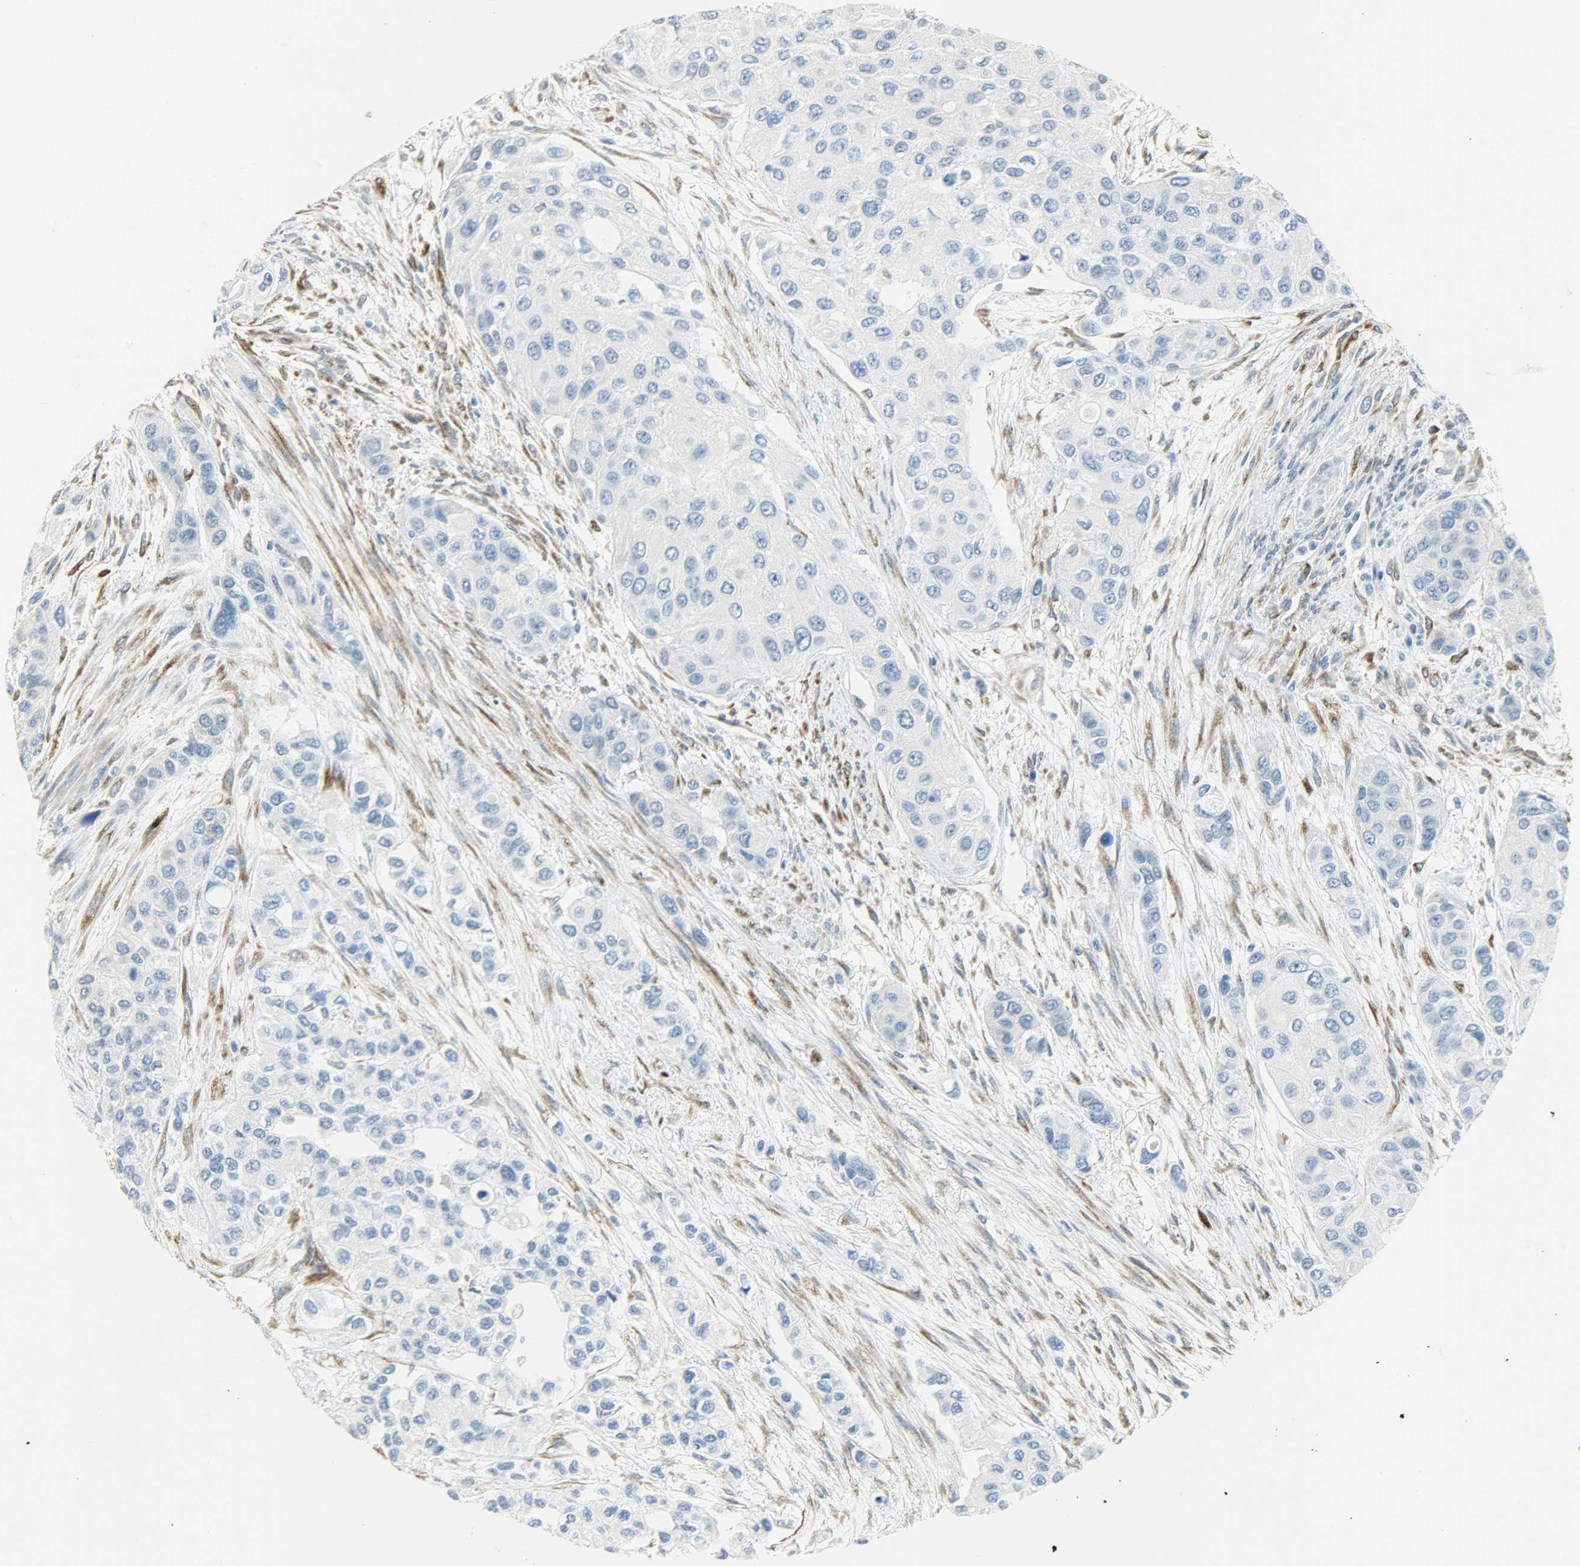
{"staining": {"intensity": "negative", "quantity": "none", "location": "none"}, "tissue": "urothelial cancer", "cell_type": "Tumor cells", "image_type": "cancer", "snomed": [{"axis": "morphology", "description": "Urothelial carcinoma, High grade"}, {"axis": "topography", "description": "Urinary bladder"}], "caption": "Protein analysis of urothelial cancer shows no significant positivity in tumor cells.", "gene": "PKD2", "patient": {"sex": "female", "age": 56}}